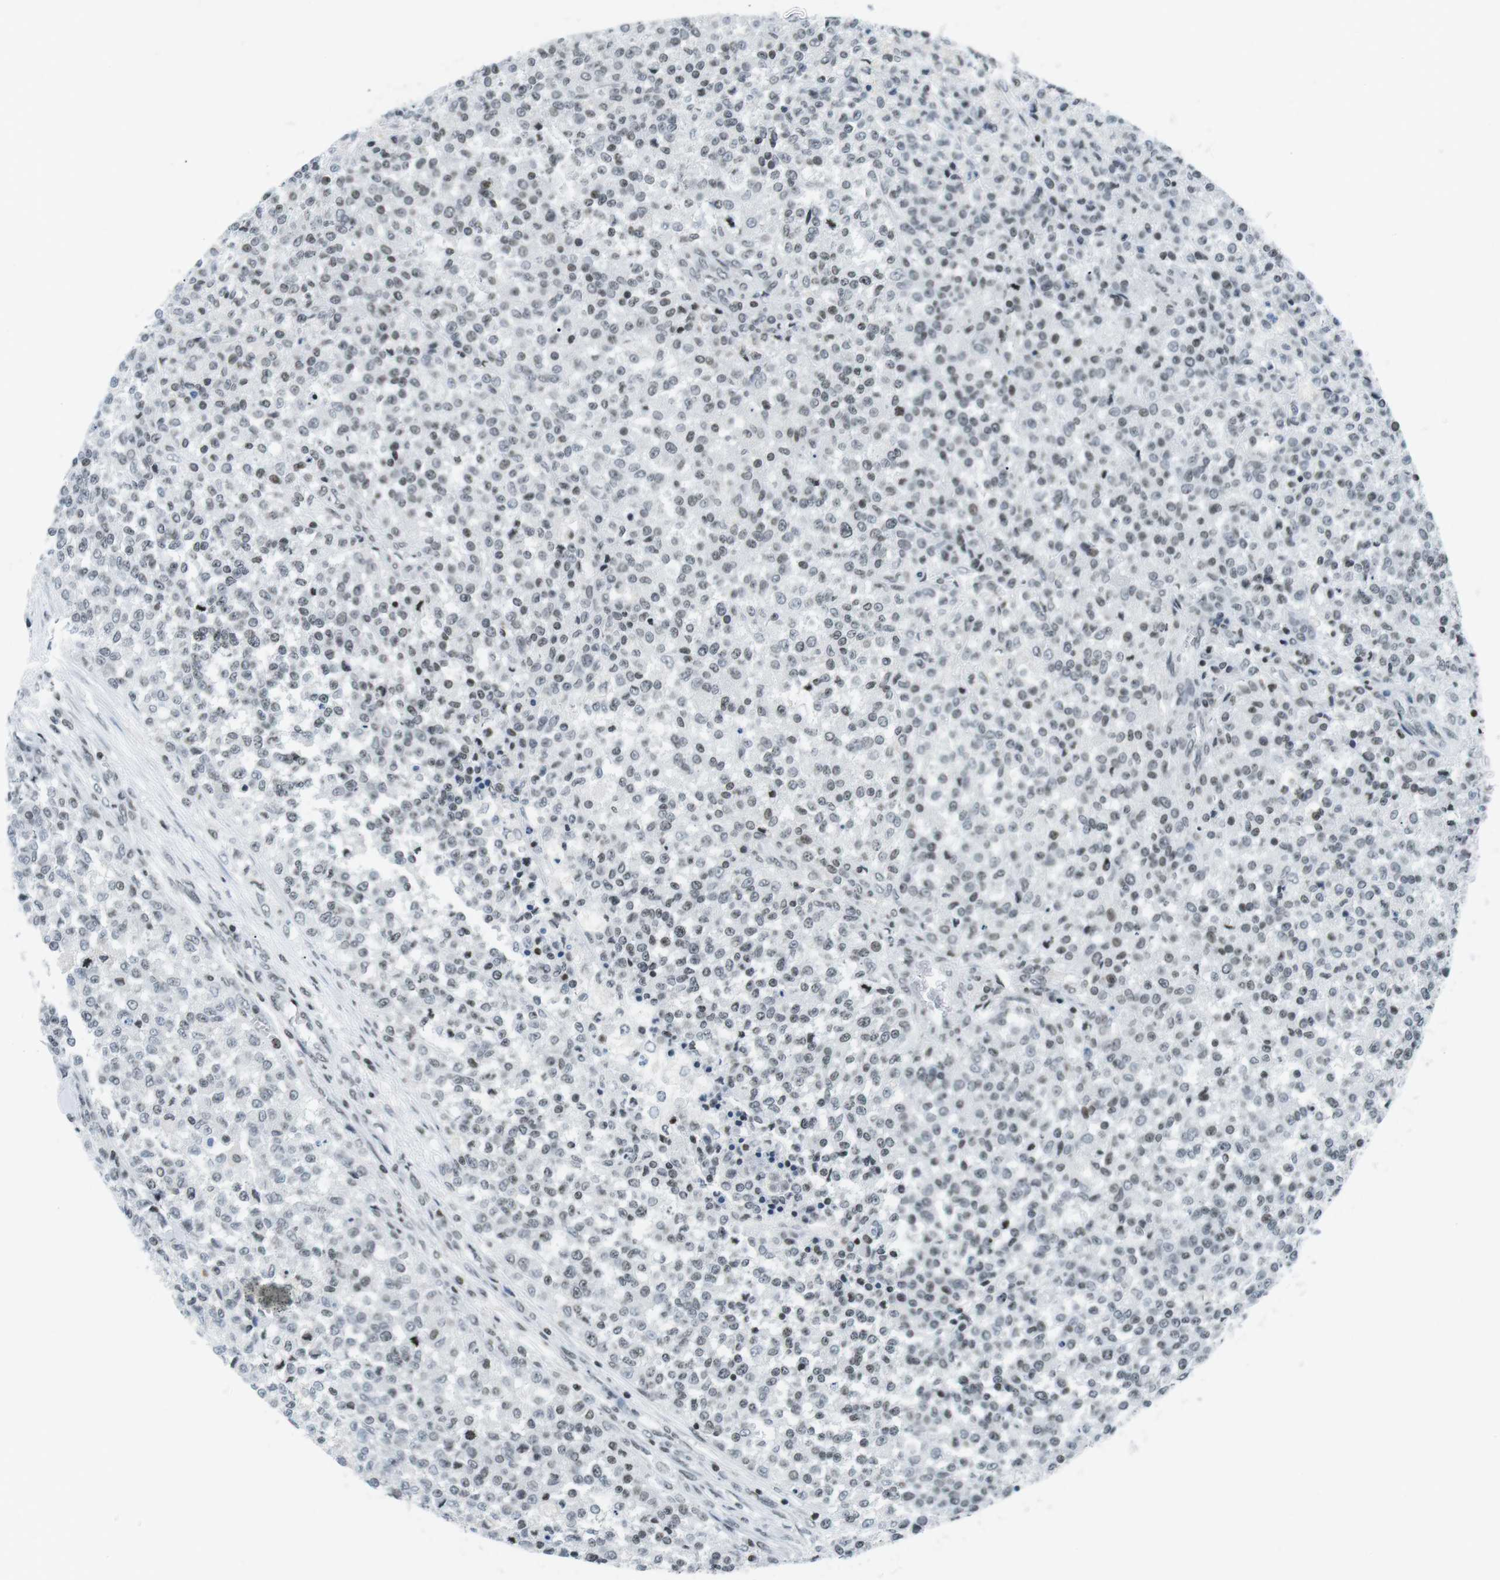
{"staining": {"intensity": "weak", "quantity": "25%-75%", "location": "nuclear"}, "tissue": "testis cancer", "cell_type": "Tumor cells", "image_type": "cancer", "snomed": [{"axis": "morphology", "description": "Seminoma, NOS"}, {"axis": "topography", "description": "Testis"}], "caption": "Seminoma (testis) was stained to show a protein in brown. There is low levels of weak nuclear expression in about 25%-75% of tumor cells.", "gene": "E2F2", "patient": {"sex": "male", "age": 59}}